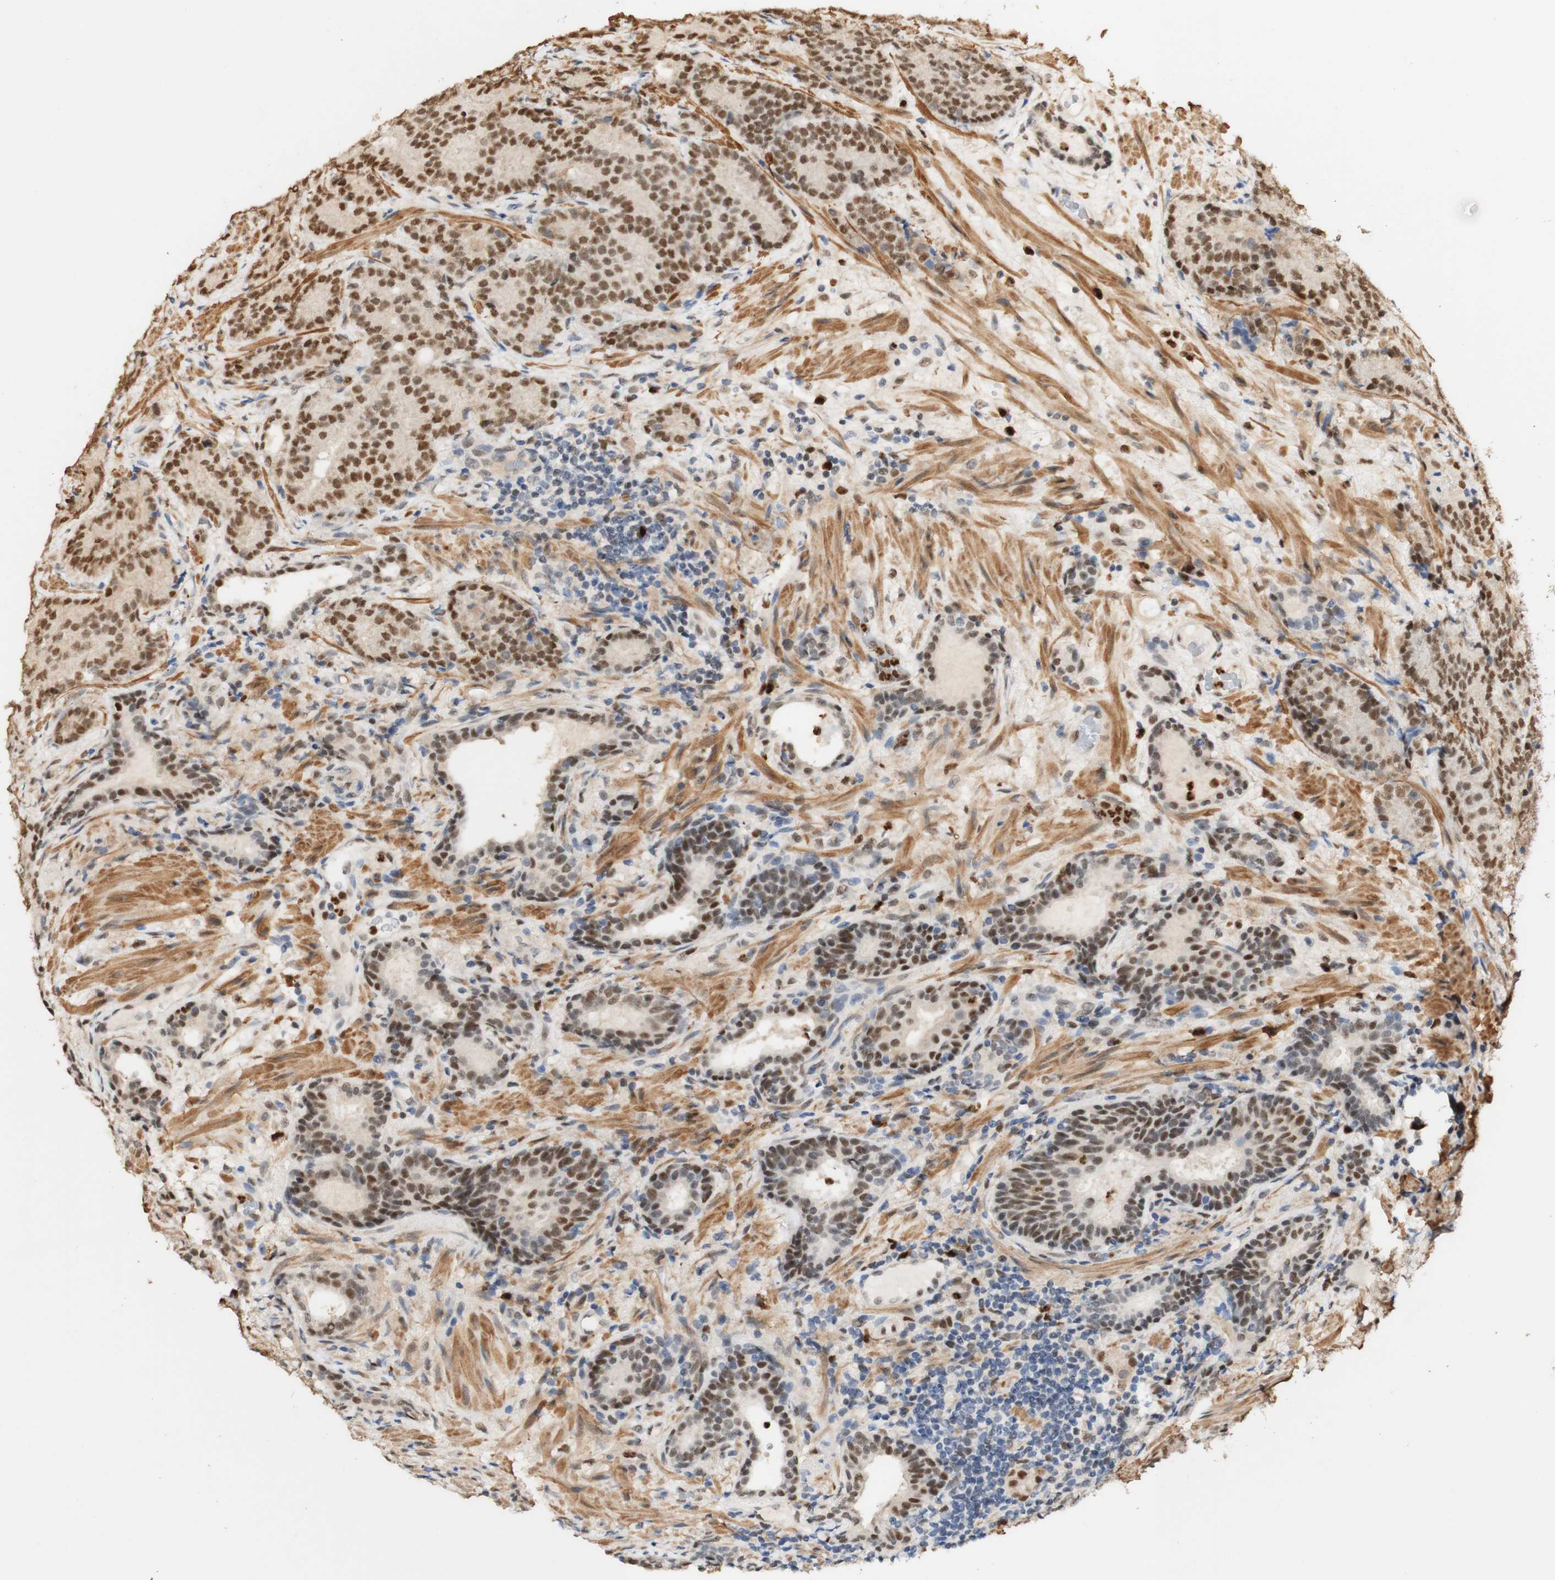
{"staining": {"intensity": "moderate", "quantity": ">75%", "location": "nuclear"}, "tissue": "prostate cancer", "cell_type": "Tumor cells", "image_type": "cancer", "snomed": [{"axis": "morphology", "description": "Adenocarcinoma, High grade"}, {"axis": "topography", "description": "Prostate"}], "caption": "High-grade adenocarcinoma (prostate) stained for a protein displays moderate nuclear positivity in tumor cells.", "gene": "MAP3K4", "patient": {"sex": "male", "age": 61}}